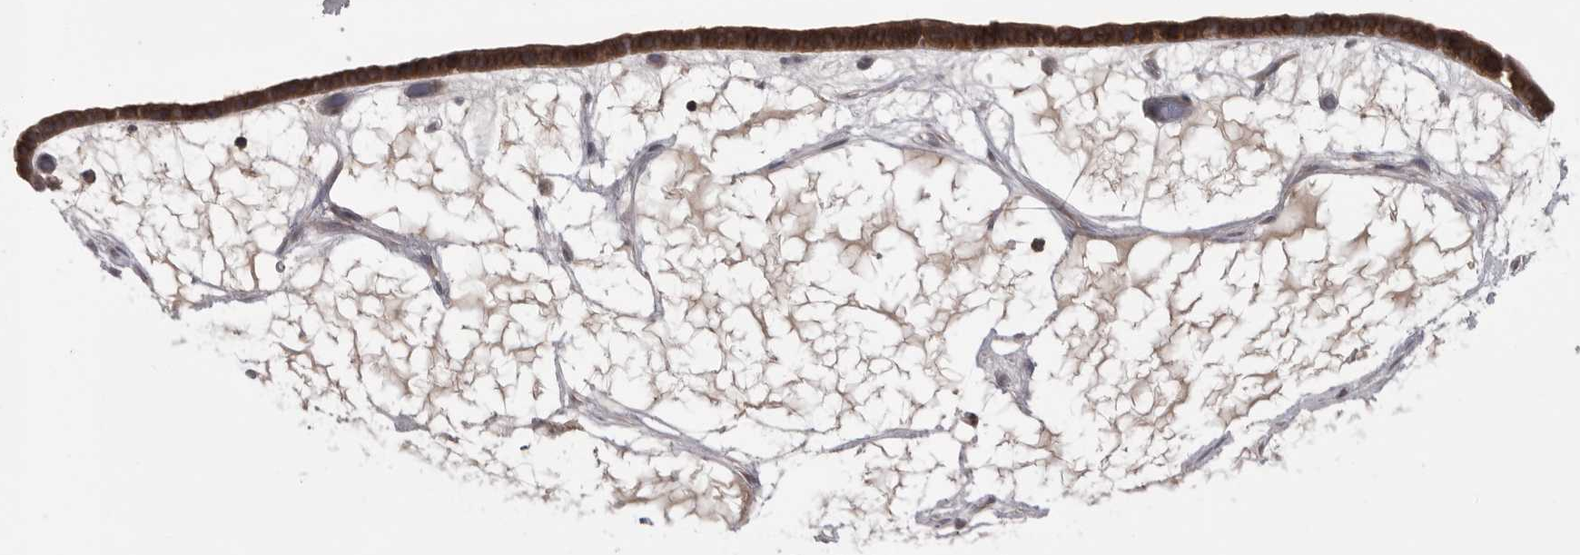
{"staining": {"intensity": "strong", "quantity": ">75%", "location": "cytoplasmic/membranous"}, "tissue": "ovarian cancer", "cell_type": "Tumor cells", "image_type": "cancer", "snomed": [{"axis": "morphology", "description": "Cystadenocarcinoma, serous, NOS"}, {"axis": "topography", "description": "Ovary"}], "caption": "Protein staining displays strong cytoplasmic/membranous expression in about >75% of tumor cells in ovarian cancer (serous cystadenocarcinoma). The protein of interest is stained brown, and the nuclei are stained in blue (DAB IHC with brightfield microscopy, high magnification).", "gene": "STK24", "patient": {"sex": "female", "age": 56}}